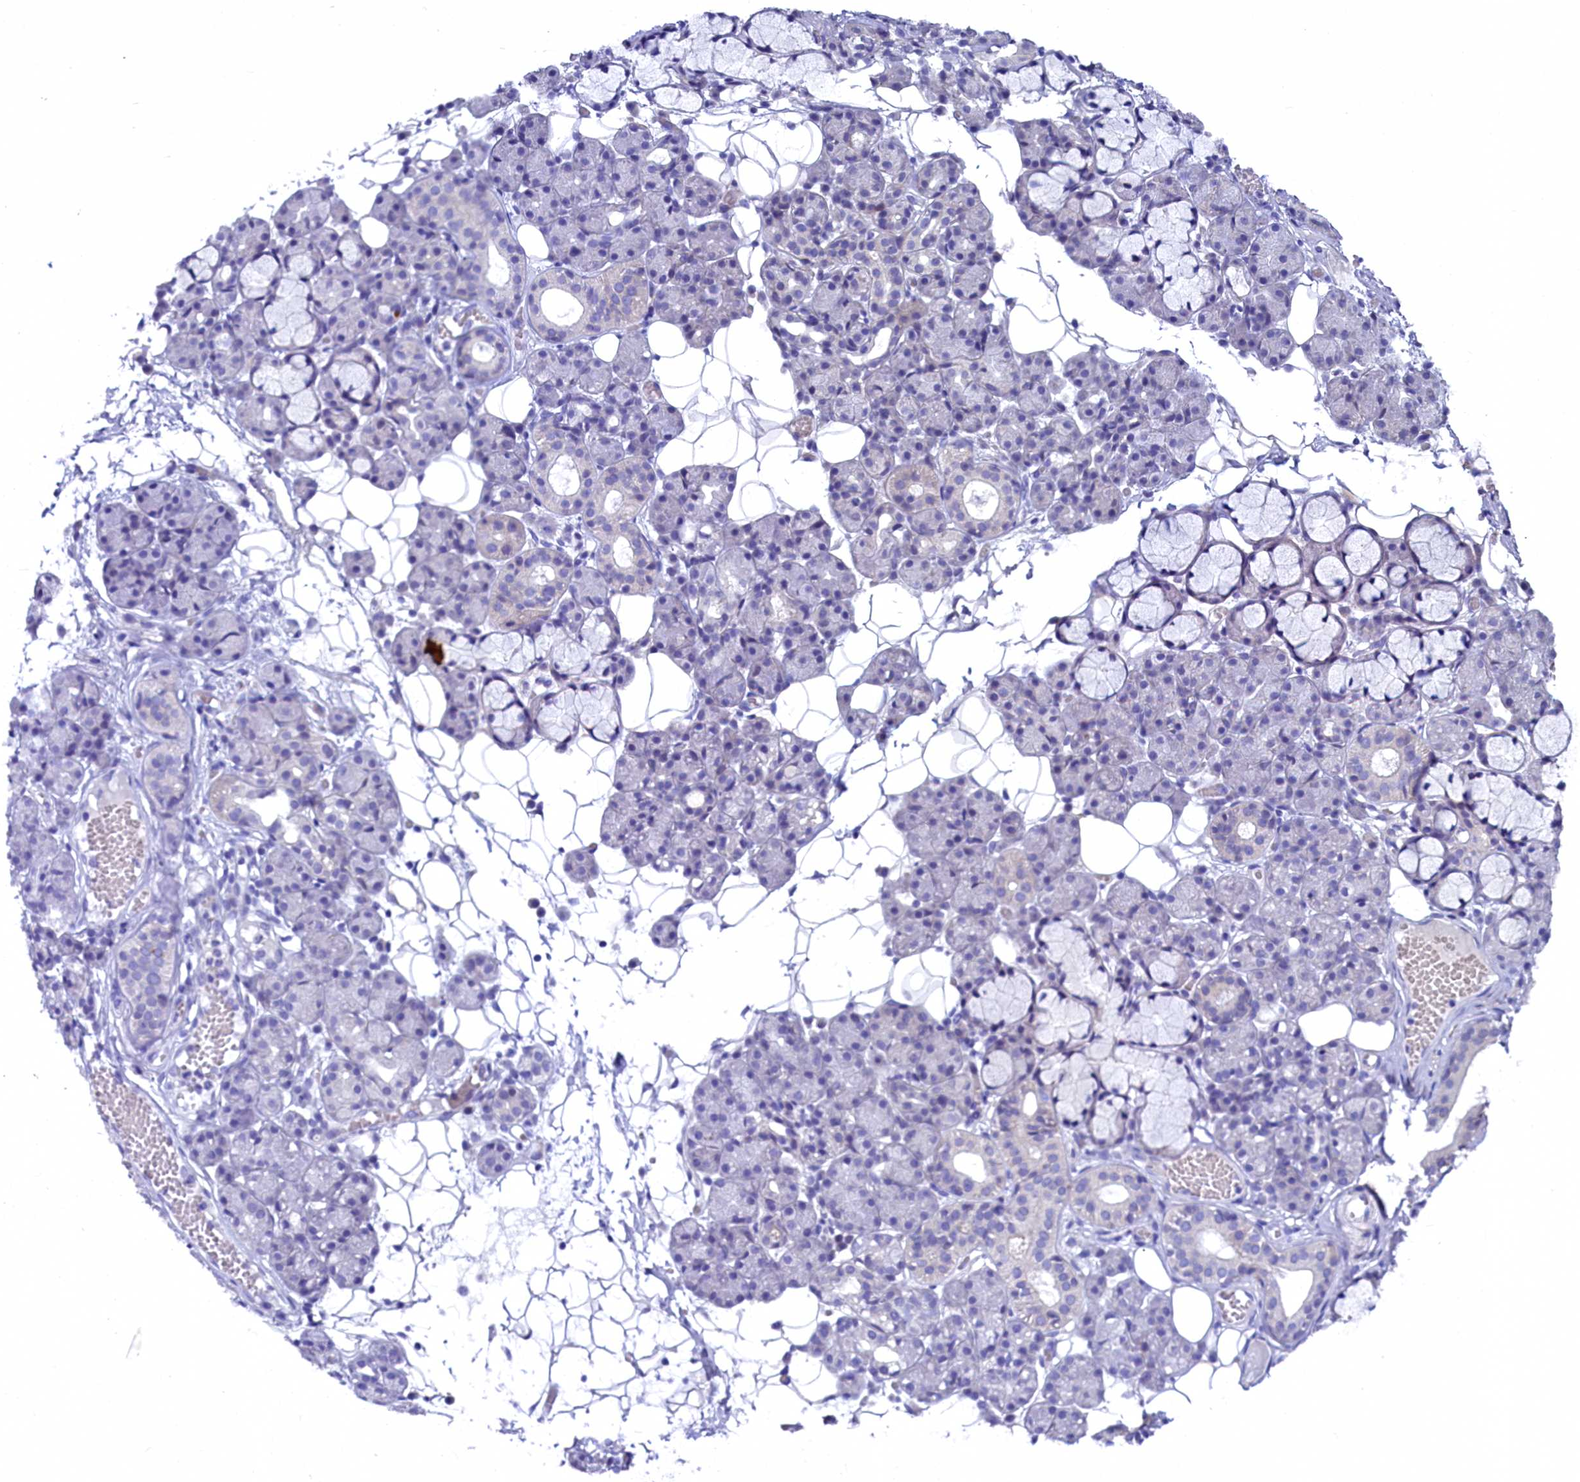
{"staining": {"intensity": "moderate", "quantity": "<25%", "location": "nuclear"}, "tissue": "salivary gland", "cell_type": "Glandular cells", "image_type": "normal", "snomed": [{"axis": "morphology", "description": "Normal tissue, NOS"}, {"axis": "topography", "description": "Salivary gland"}], "caption": "The micrograph exhibits immunohistochemical staining of benign salivary gland. There is moderate nuclear positivity is seen in approximately <25% of glandular cells. (brown staining indicates protein expression, while blue staining denotes nuclei).", "gene": "SLC39A6", "patient": {"sex": "male", "age": 63}}